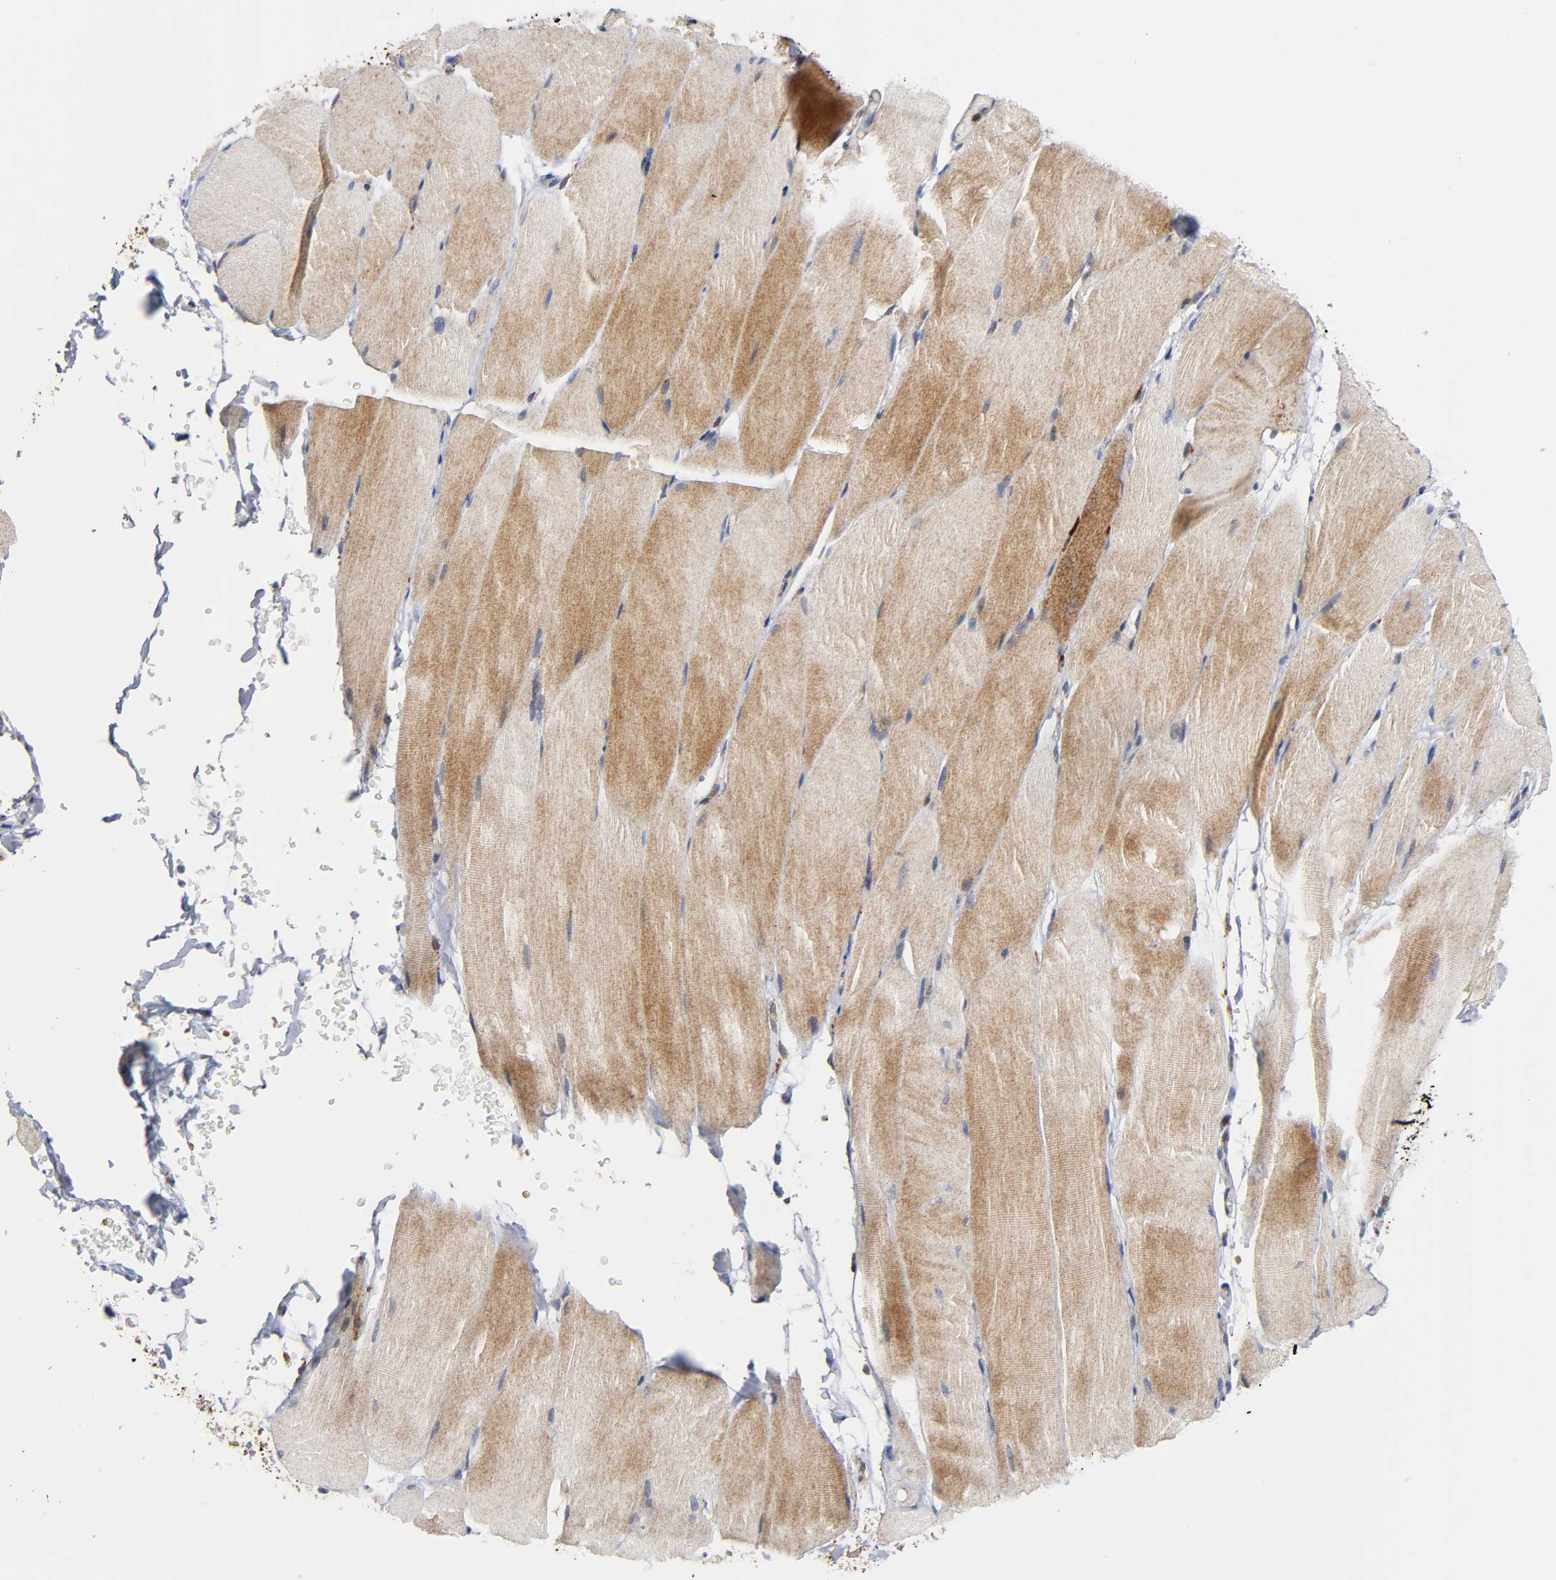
{"staining": {"intensity": "weak", "quantity": ">75%", "location": "cytoplasmic/membranous"}, "tissue": "skeletal muscle", "cell_type": "Myocytes", "image_type": "normal", "snomed": [{"axis": "morphology", "description": "Normal tissue, NOS"}, {"axis": "topography", "description": "Skeletal muscle"}, {"axis": "topography", "description": "Parathyroid gland"}], "caption": "Weak cytoplasmic/membranous staining is seen in about >75% of myocytes in benign skeletal muscle.", "gene": "MAP3K1", "patient": {"sex": "female", "age": 37}}